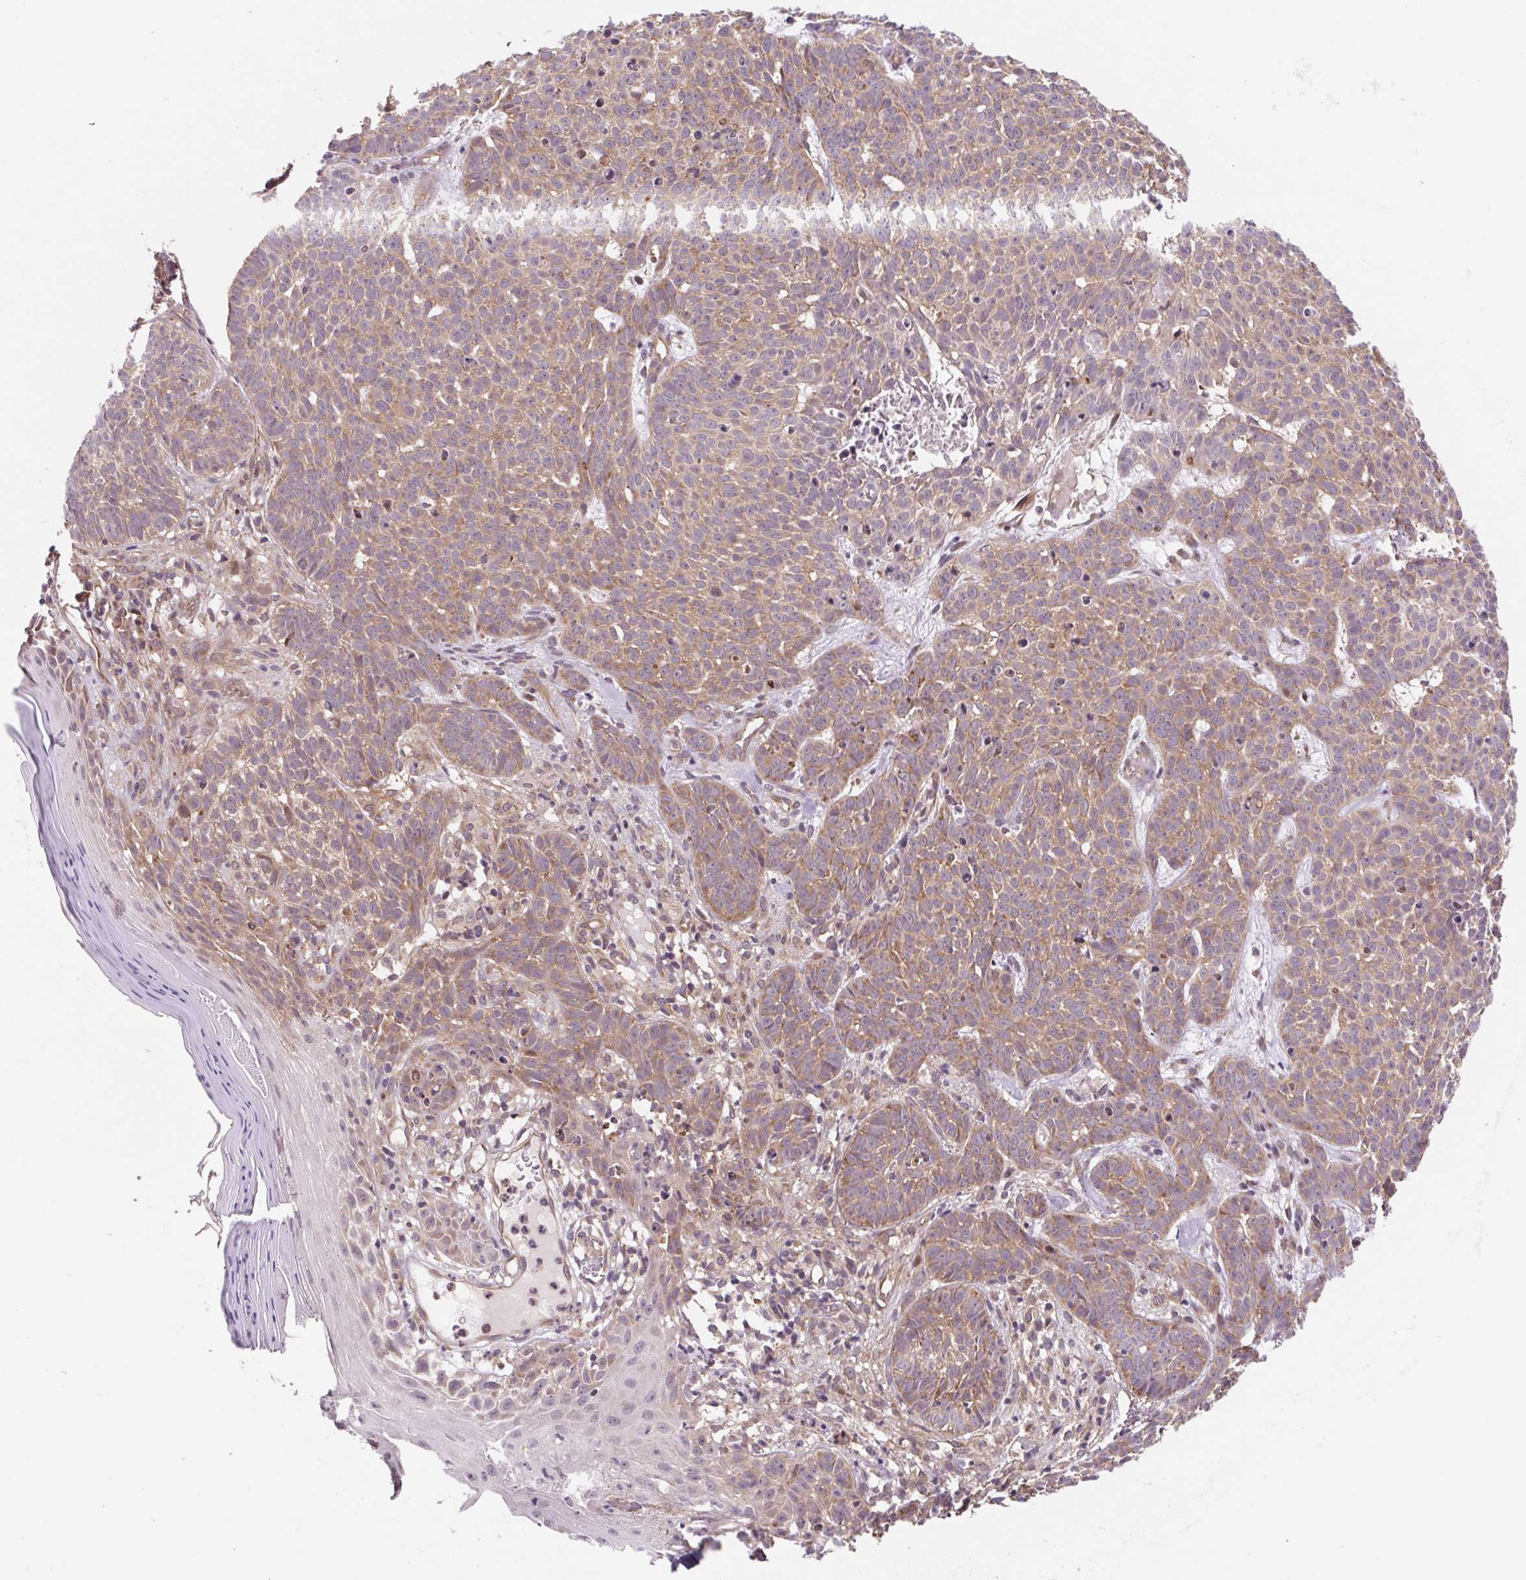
{"staining": {"intensity": "moderate", "quantity": ">75%", "location": "cytoplasmic/membranous"}, "tissue": "skin cancer", "cell_type": "Tumor cells", "image_type": "cancer", "snomed": [{"axis": "morphology", "description": "Basal cell carcinoma"}, {"axis": "topography", "description": "Skin"}], "caption": "Brown immunohistochemical staining in human basal cell carcinoma (skin) exhibits moderate cytoplasmic/membranous staining in approximately >75% of tumor cells.", "gene": "HFE", "patient": {"sex": "male", "age": 90}}